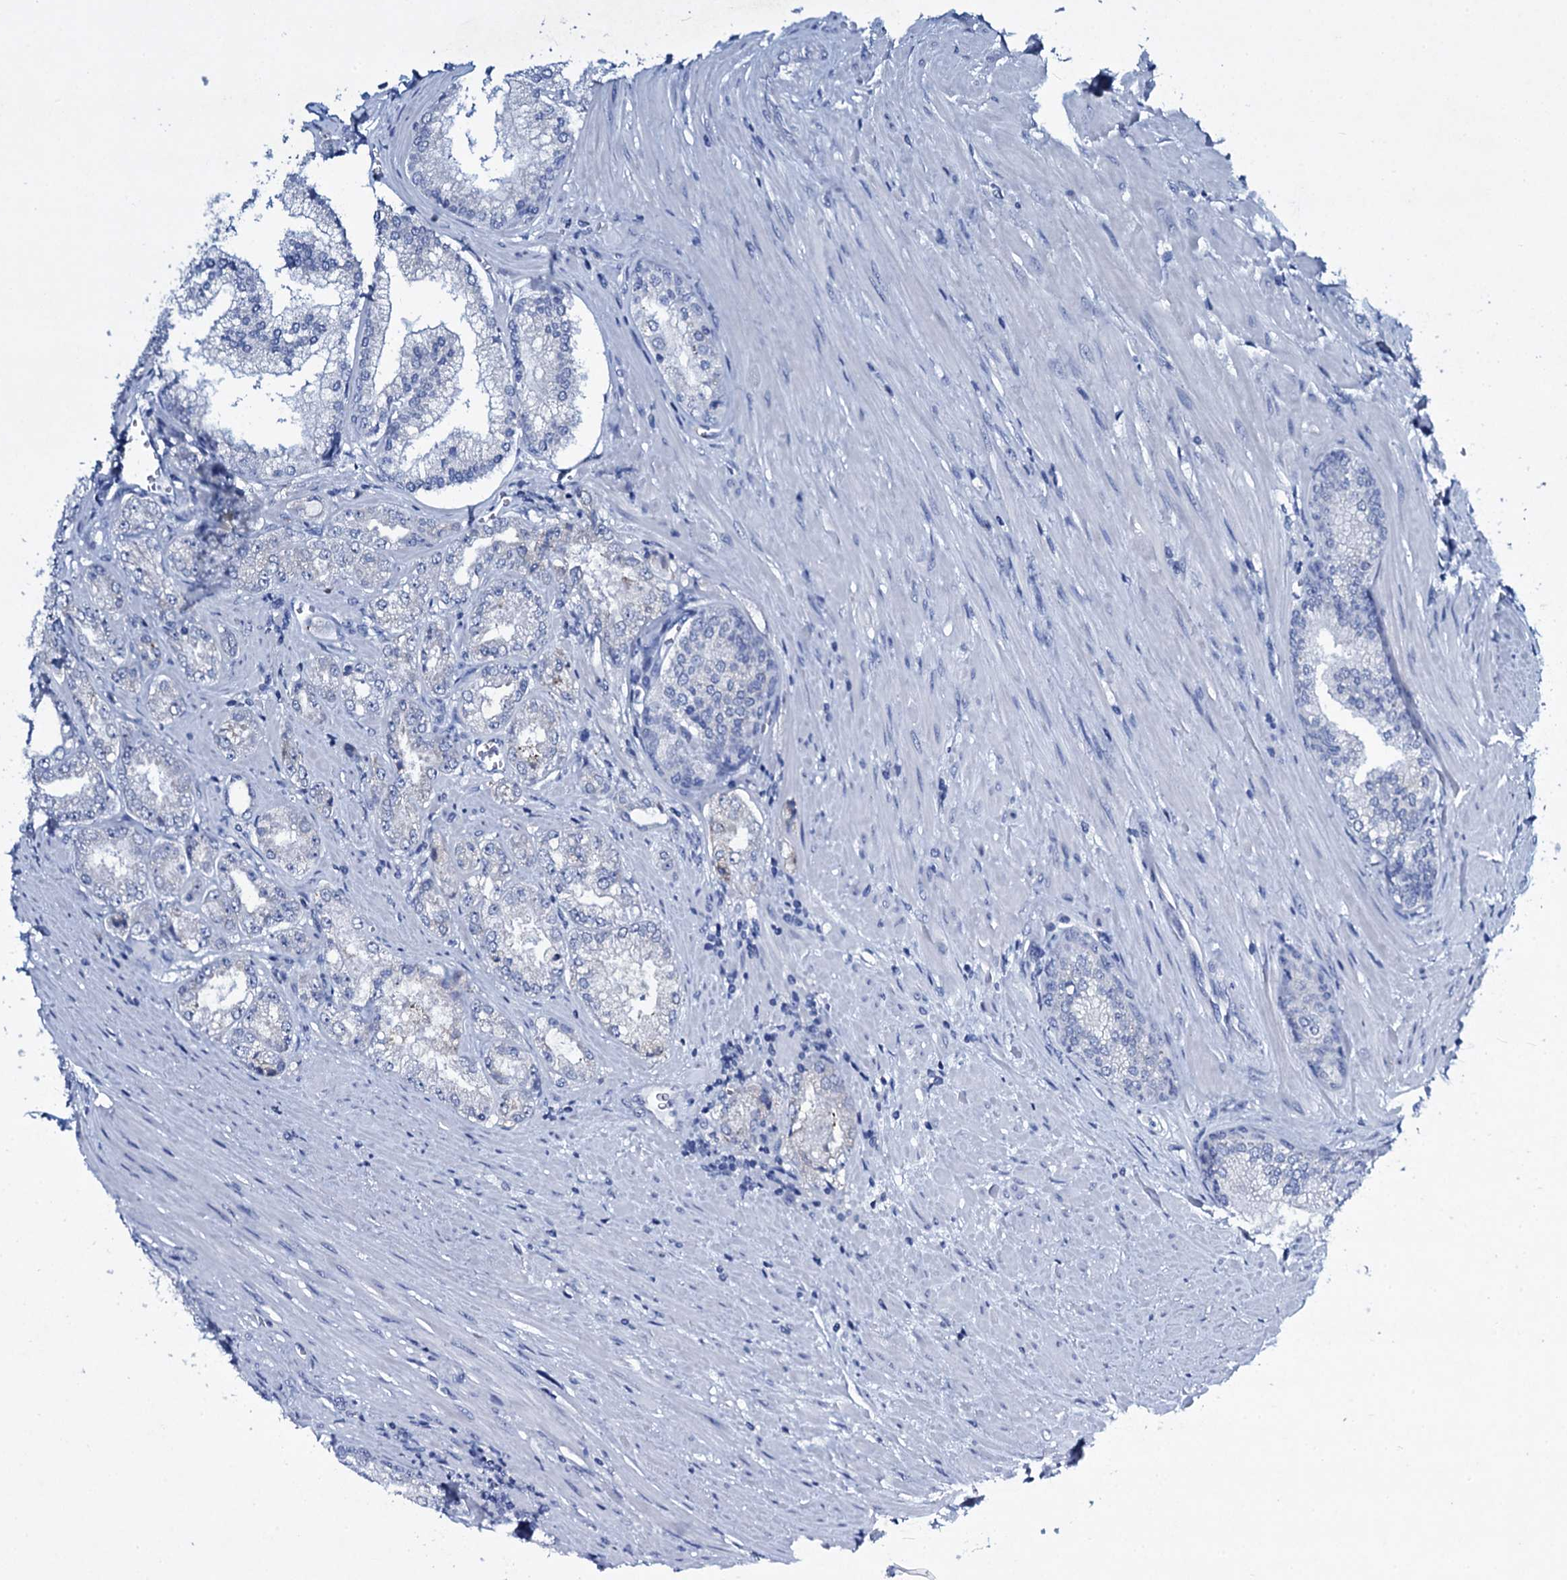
{"staining": {"intensity": "negative", "quantity": "none", "location": "none"}, "tissue": "prostate cancer", "cell_type": "Tumor cells", "image_type": "cancer", "snomed": [{"axis": "morphology", "description": "Adenocarcinoma, High grade"}, {"axis": "topography", "description": "Prostate"}], "caption": "Adenocarcinoma (high-grade) (prostate) stained for a protein using immunohistochemistry shows no positivity tumor cells.", "gene": "TPGS2", "patient": {"sex": "male", "age": 72}}